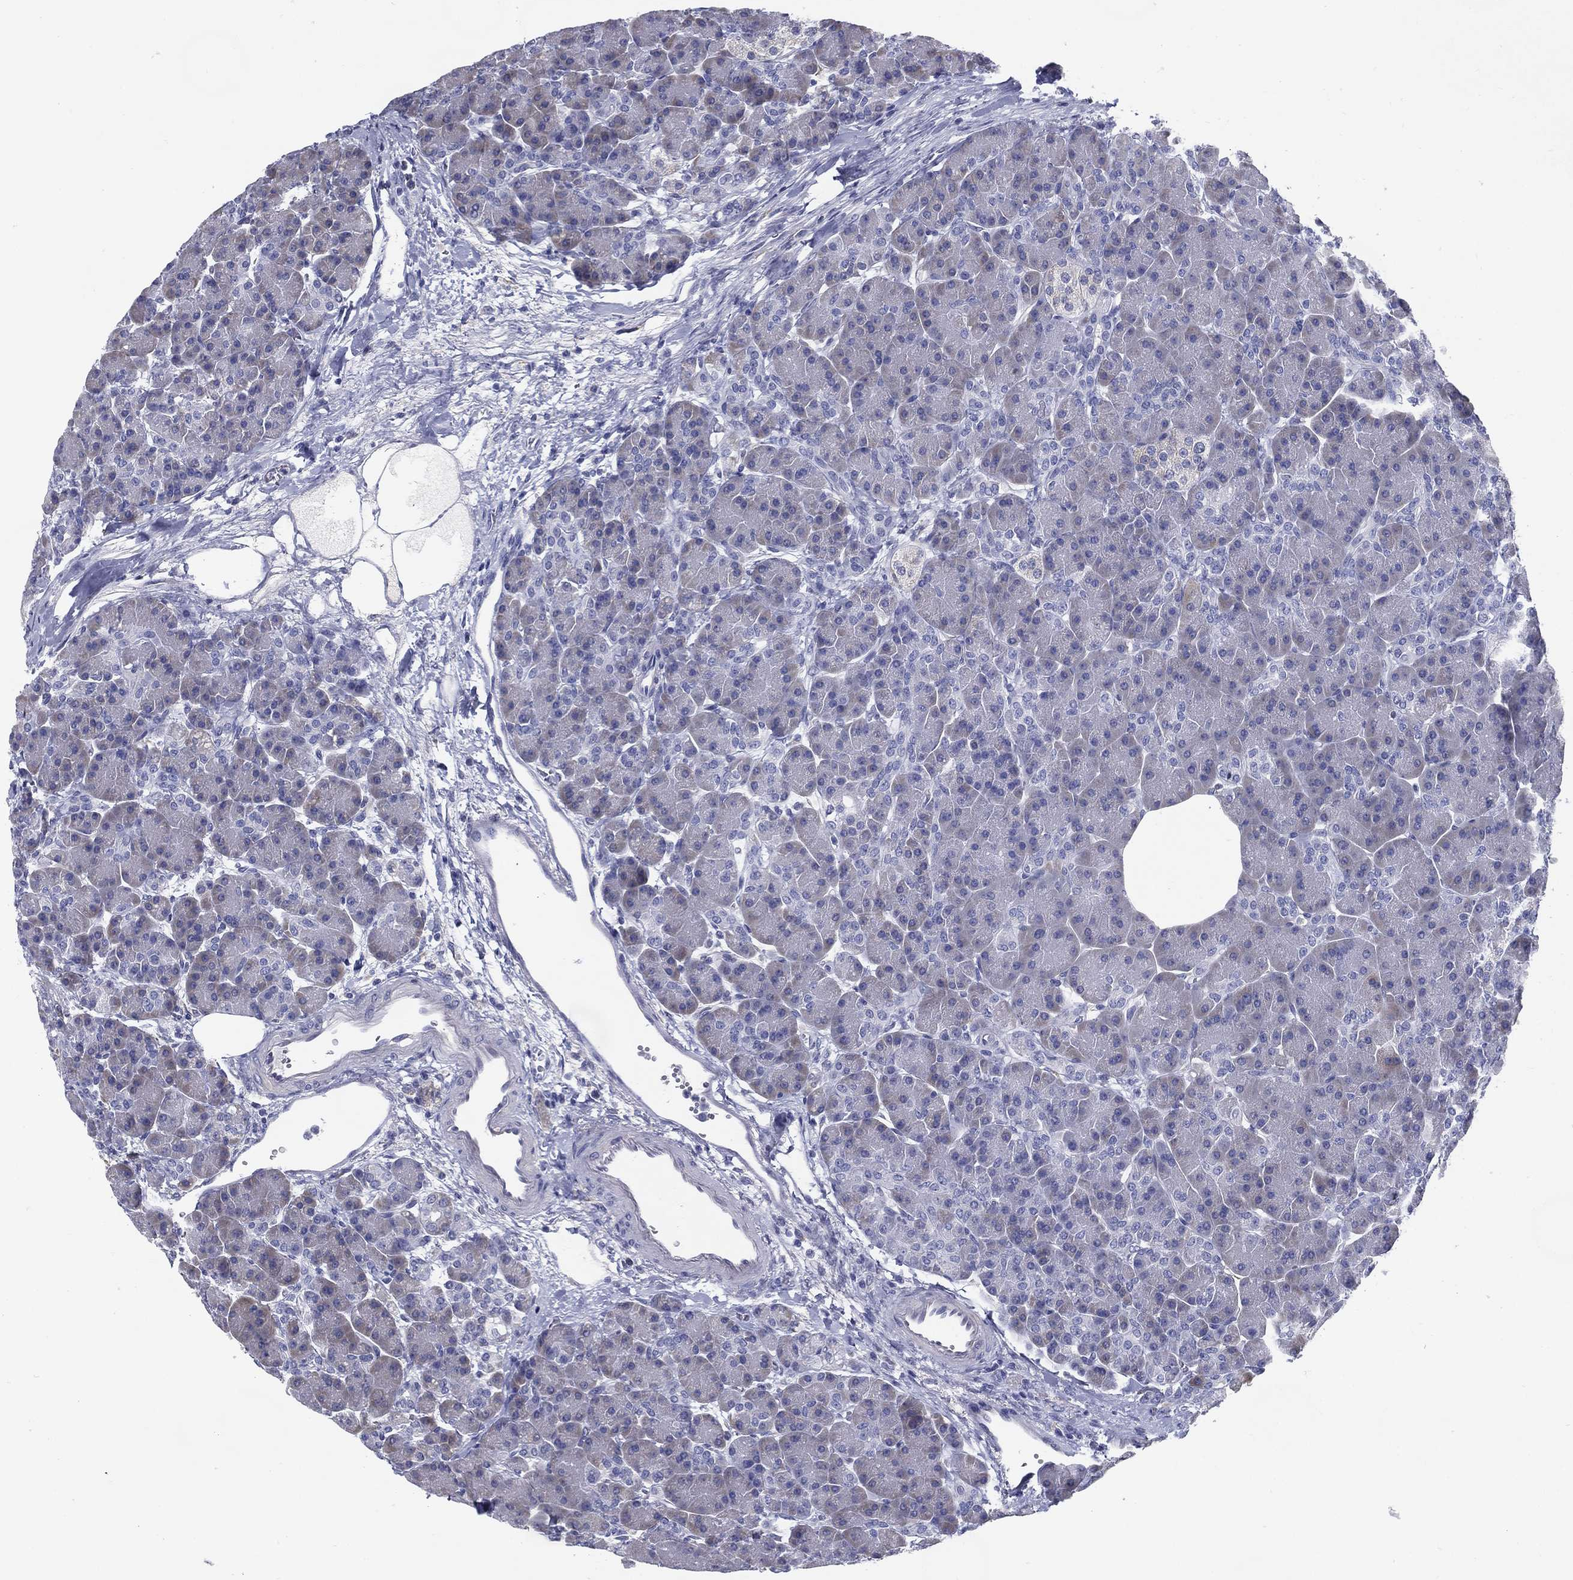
{"staining": {"intensity": "negative", "quantity": "none", "location": "none"}, "tissue": "pancreas", "cell_type": "Exocrine glandular cells", "image_type": "normal", "snomed": [{"axis": "morphology", "description": "Normal tissue, NOS"}, {"axis": "topography", "description": "Pancreas"}], "caption": "The image demonstrates no significant expression in exocrine glandular cells of pancreas.", "gene": "C19orf18", "patient": {"sex": "female", "age": 63}}